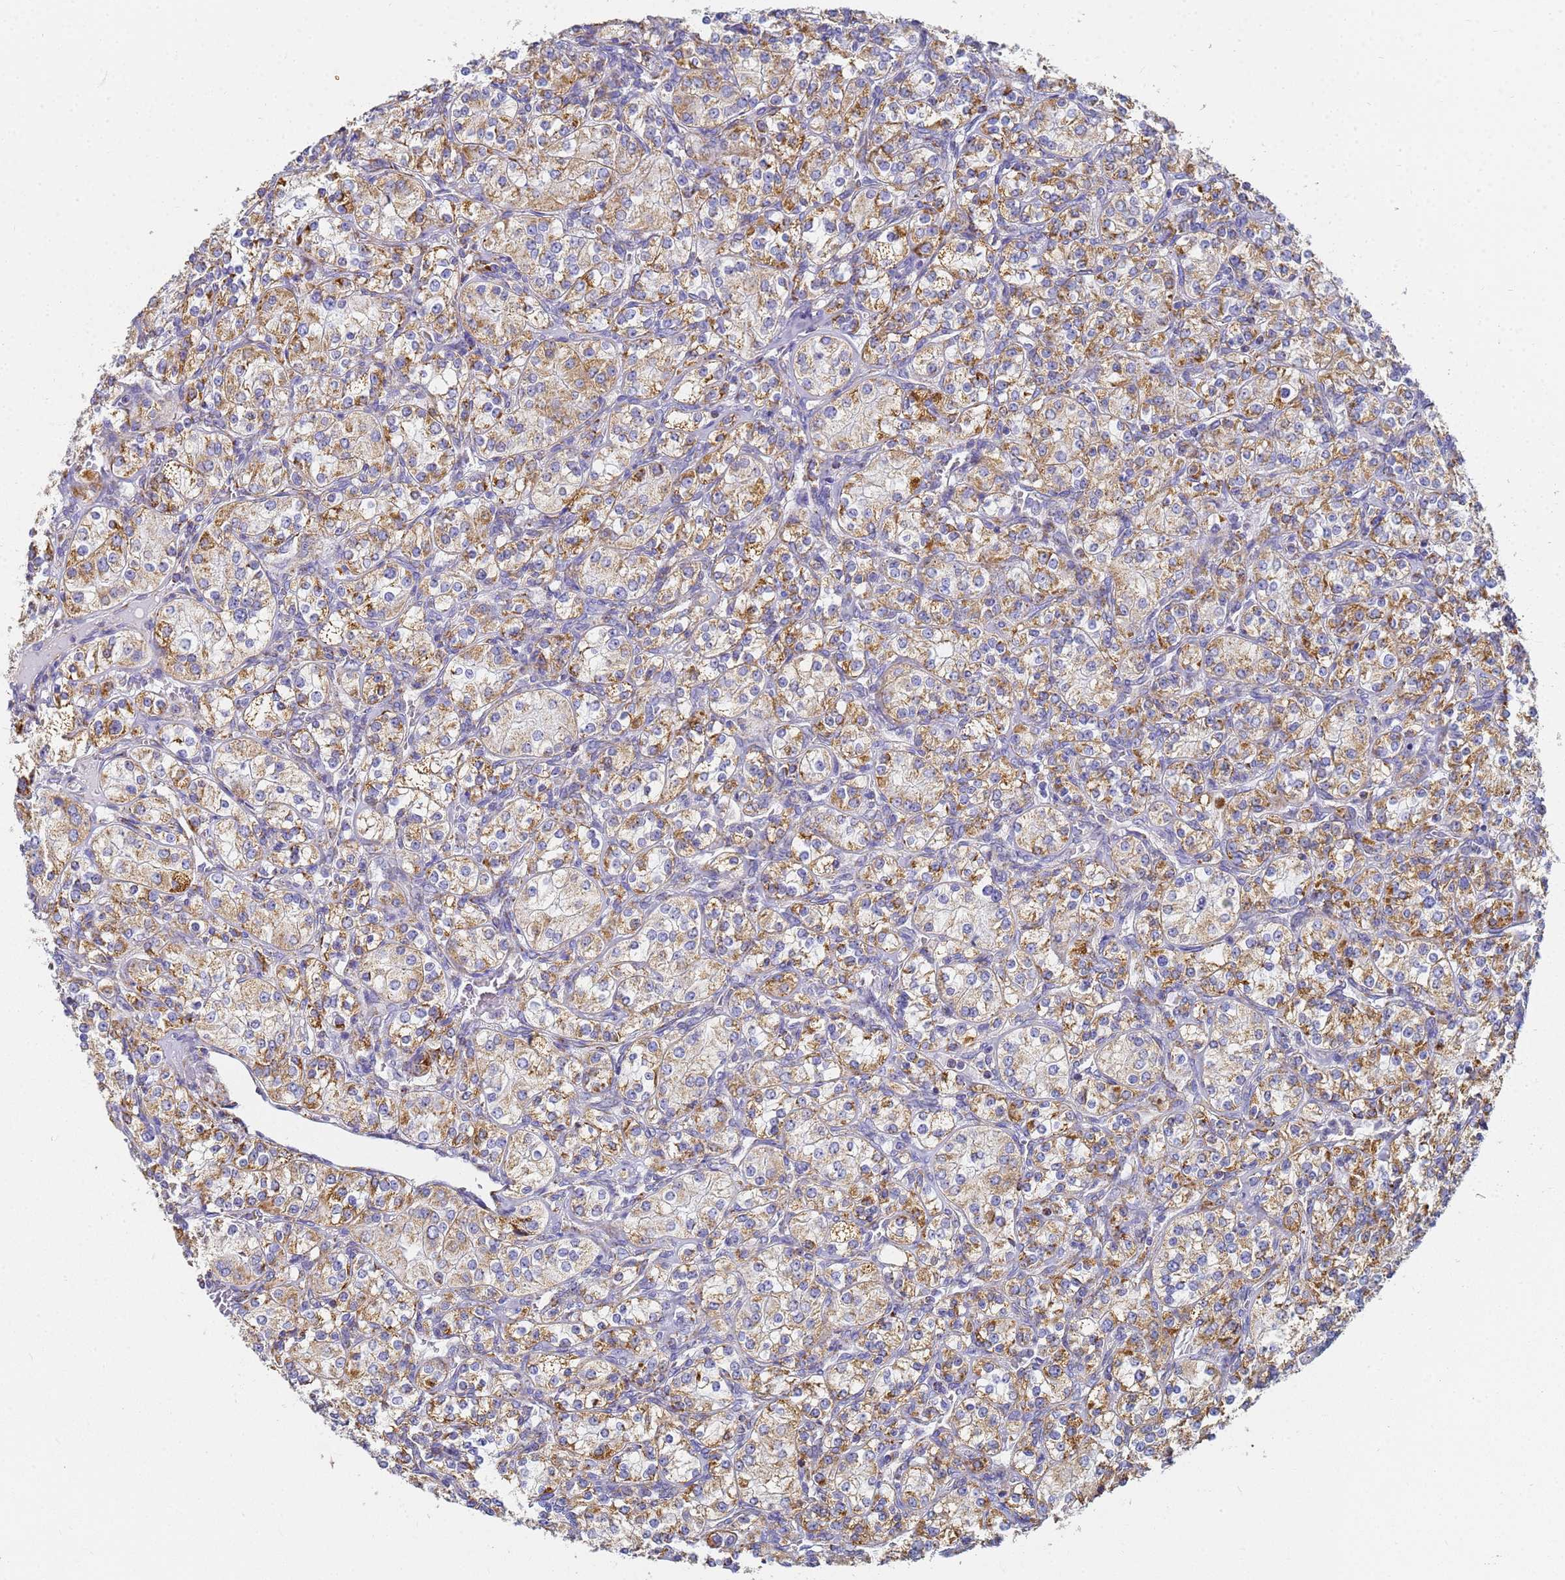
{"staining": {"intensity": "moderate", "quantity": ">75%", "location": "cytoplasmic/membranous"}, "tissue": "renal cancer", "cell_type": "Tumor cells", "image_type": "cancer", "snomed": [{"axis": "morphology", "description": "Adenocarcinoma, NOS"}, {"axis": "topography", "description": "Kidney"}], "caption": "IHC staining of renal cancer (adenocarcinoma), which reveals medium levels of moderate cytoplasmic/membranous staining in about >75% of tumor cells indicating moderate cytoplasmic/membranous protein staining. The staining was performed using DAB (brown) for protein detection and nuclei were counterstained in hematoxylin (blue).", "gene": "CNIH4", "patient": {"sex": "male", "age": 77}}